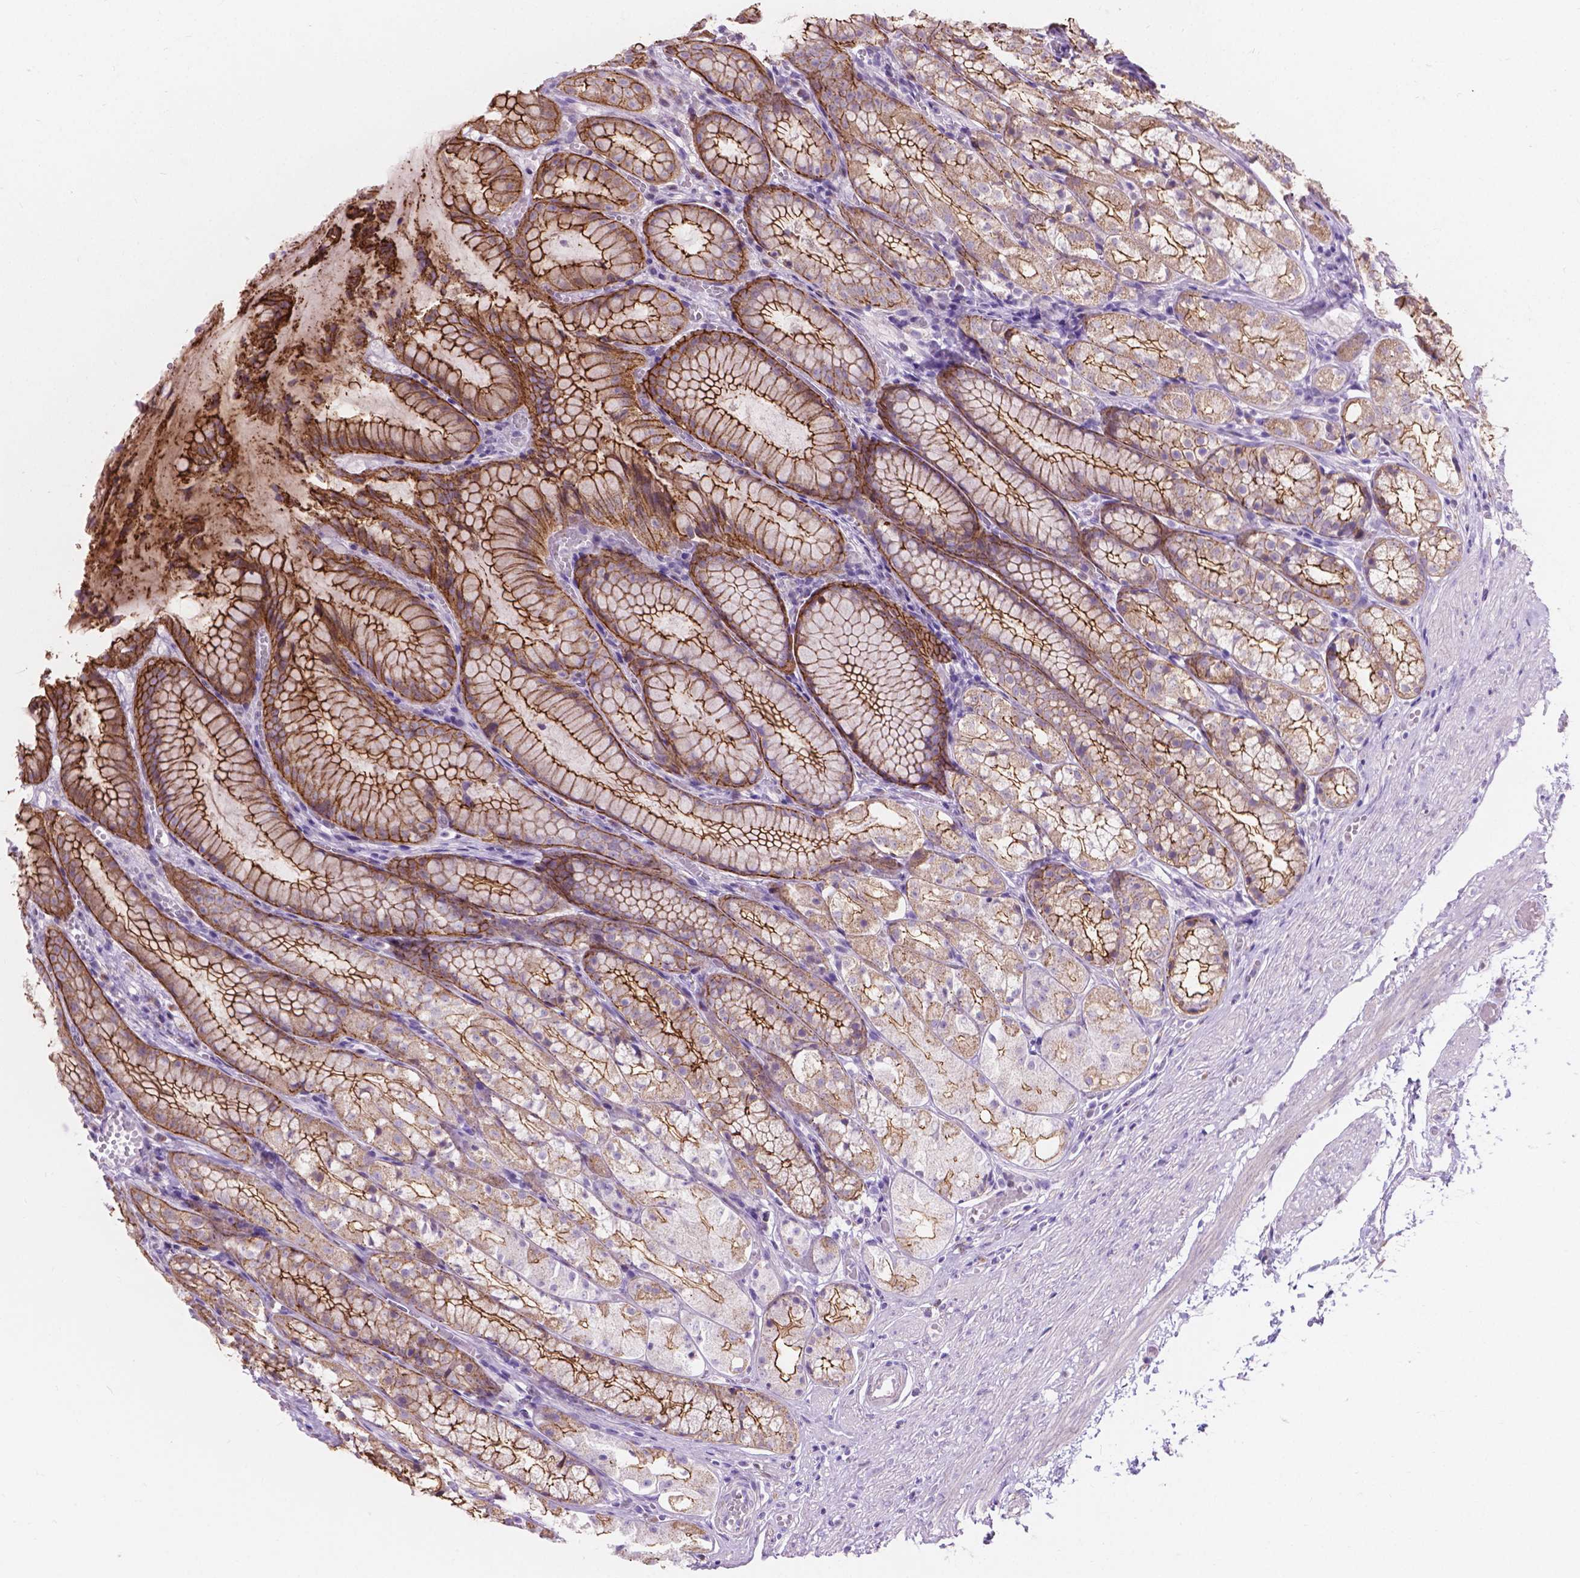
{"staining": {"intensity": "moderate", "quantity": "25%-75%", "location": "cytoplasmic/membranous"}, "tissue": "stomach", "cell_type": "Glandular cells", "image_type": "normal", "snomed": [{"axis": "morphology", "description": "Normal tissue, NOS"}, {"axis": "topography", "description": "Stomach"}], "caption": "Immunohistochemistry (IHC) photomicrograph of benign stomach: stomach stained using immunohistochemistry (IHC) reveals medium levels of moderate protein expression localized specifically in the cytoplasmic/membranous of glandular cells, appearing as a cytoplasmic/membranous brown color.", "gene": "MYH14", "patient": {"sex": "male", "age": 70}}